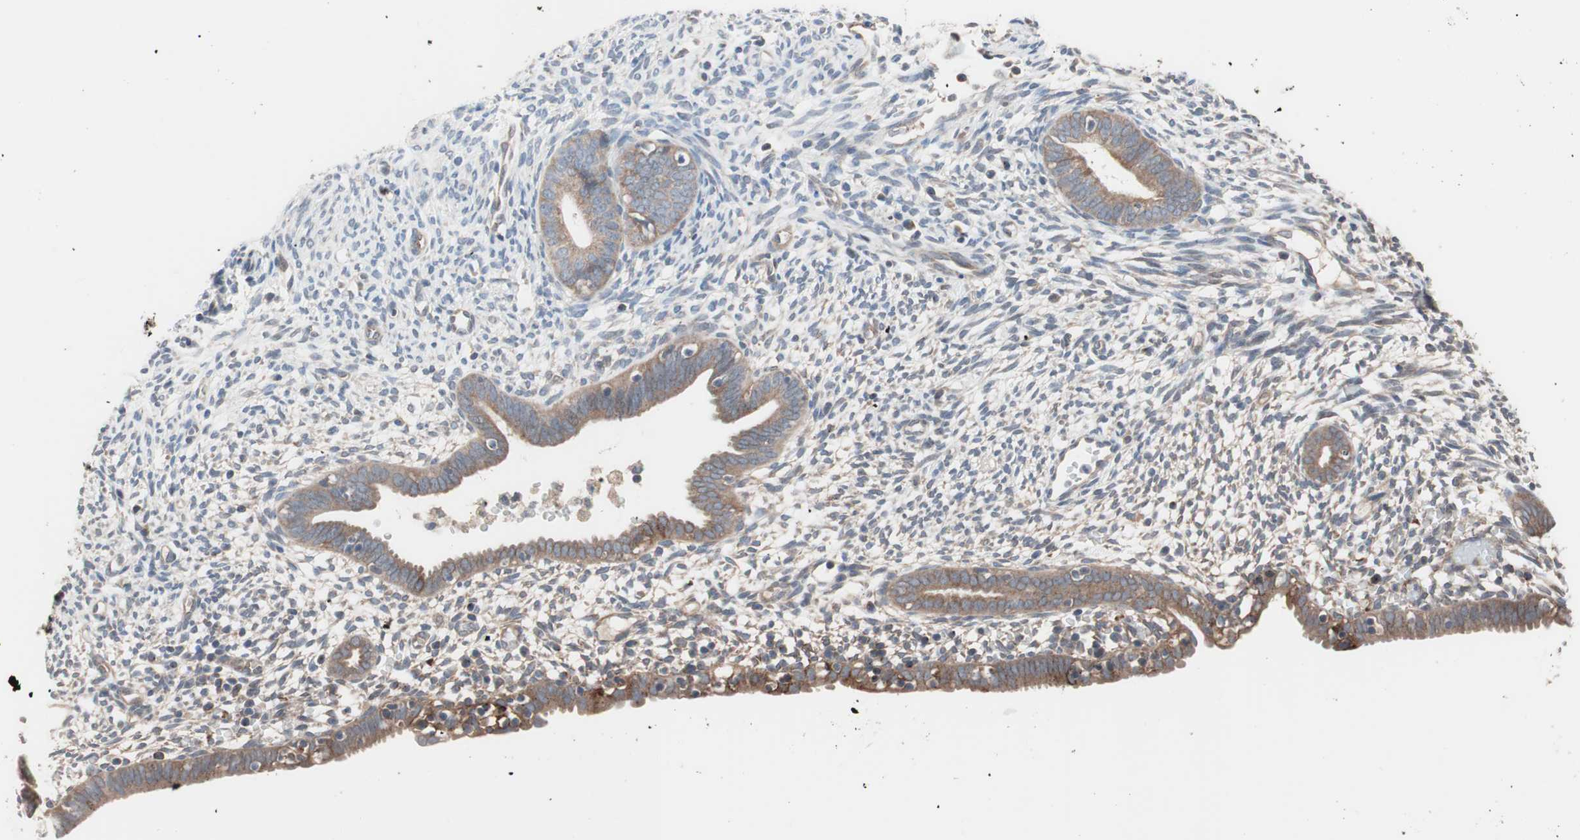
{"staining": {"intensity": "moderate", "quantity": "25%-75%", "location": "cytoplasmic/membranous"}, "tissue": "endometrium", "cell_type": "Cells in endometrial stroma", "image_type": "normal", "snomed": [{"axis": "morphology", "description": "Normal tissue, NOS"}, {"axis": "morphology", "description": "Atrophy, NOS"}, {"axis": "topography", "description": "Uterus"}, {"axis": "topography", "description": "Endometrium"}], "caption": "Immunohistochemistry staining of unremarkable endometrium, which exhibits medium levels of moderate cytoplasmic/membranous expression in approximately 25%-75% of cells in endometrial stroma indicating moderate cytoplasmic/membranous protein staining. The staining was performed using DAB (3,3'-diaminobenzidine) (brown) for protein detection and nuclei were counterstained in hematoxylin (blue).", "gene": "SDC4", "patient": {"sex": "female", "age": 68}}